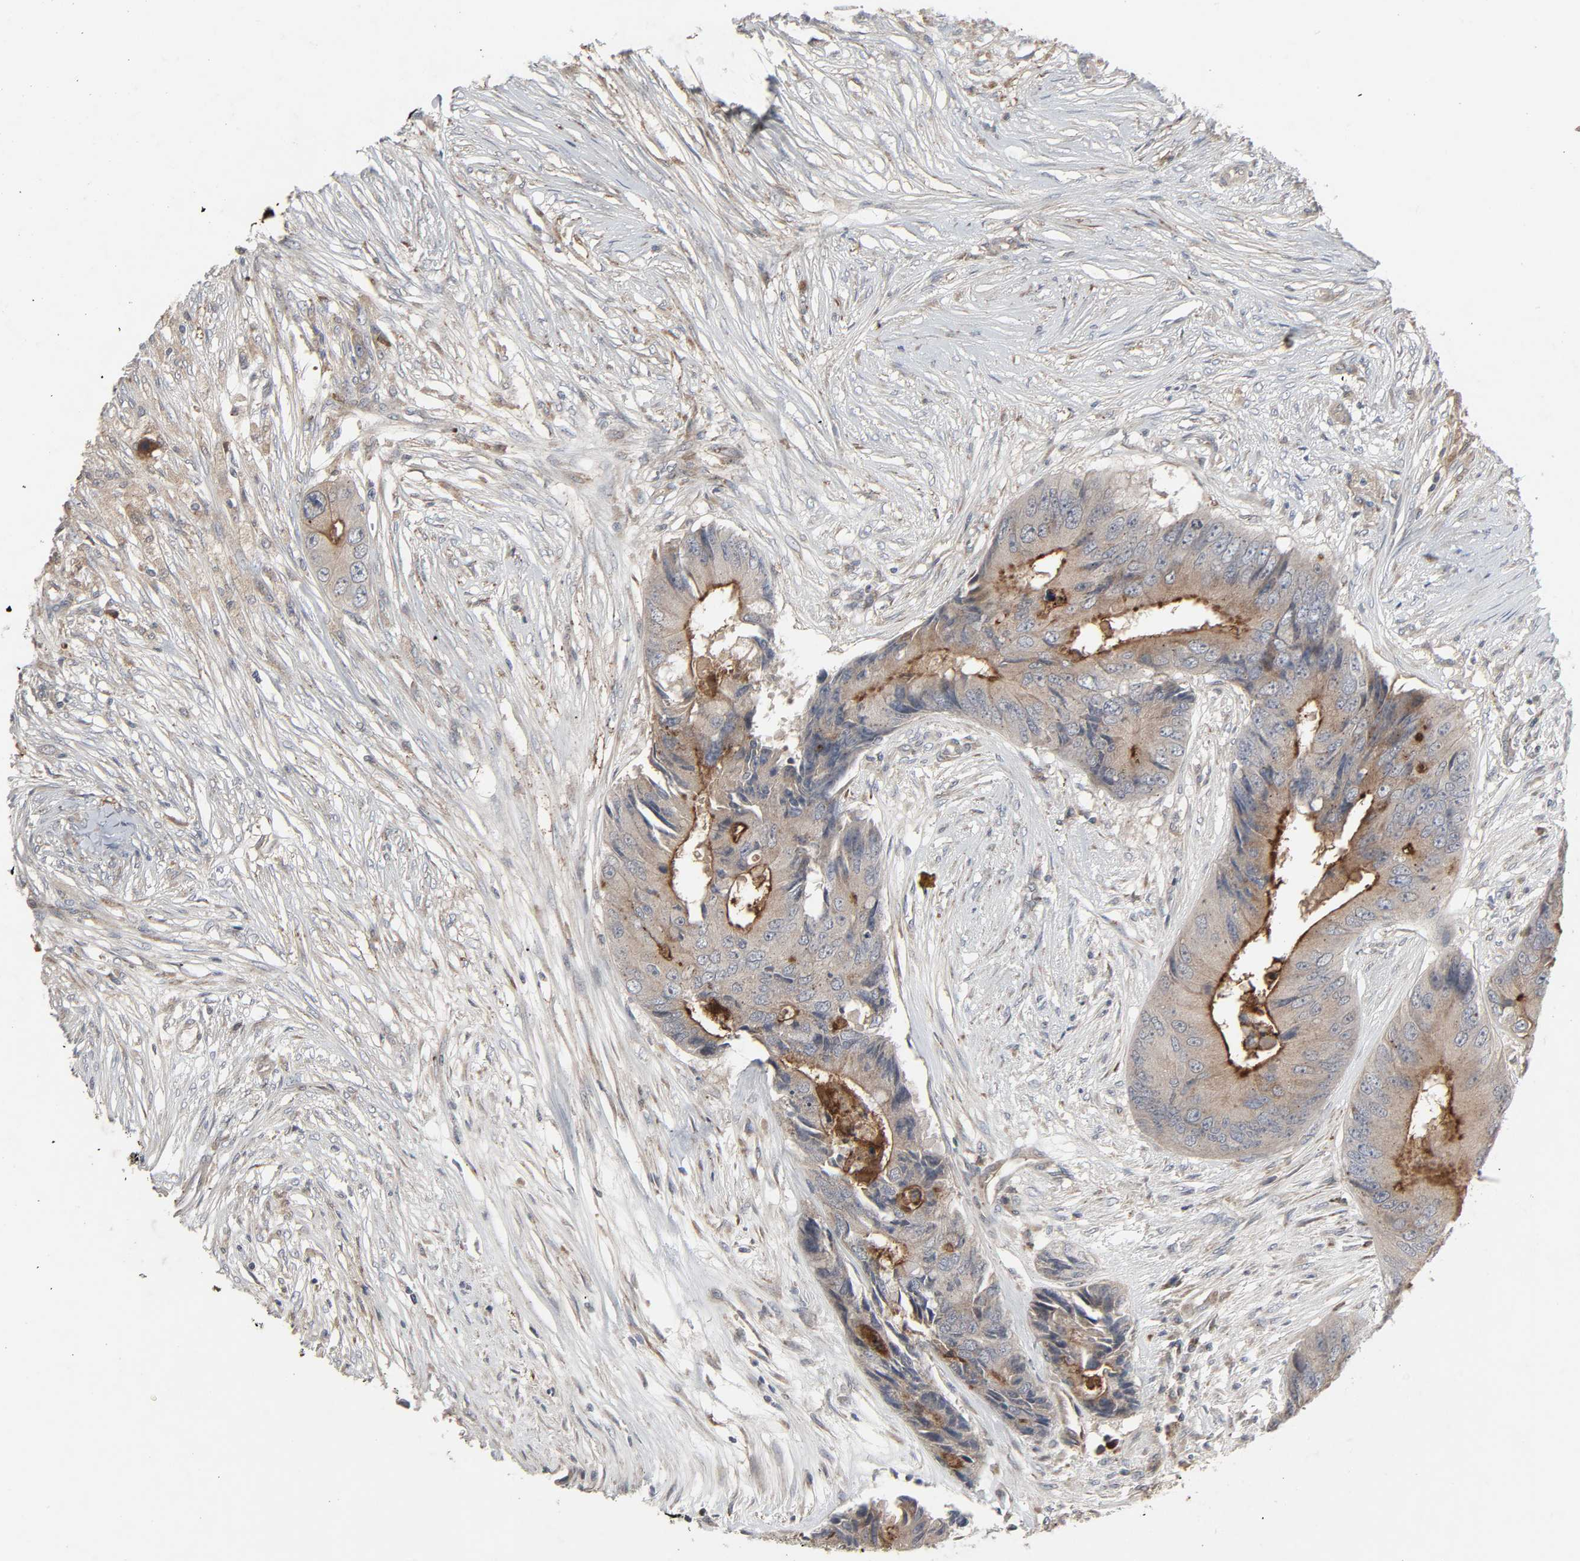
{"staining": {"intensity": "moderate", "quantity": ">75%", "location": "cytoplasmic/membranous"}, "tissue": "colorectal cancer", "cell_type": "Tumor cells", "image_type": "cancer", "snomed": [{"axis": "morphology", "description": "Adenocarcinoma, NOS"}, {"axis": "topography", "description": "Colon"}], "caption": "Brown immunohistochemical staining in adenocarcinoma (colorectal) displays moderate cytoplasmic/membranous expression in approximately >75% of tumor cells.", "gene": "ADCY4", "patient": {"sex": "male", "age": 71}}